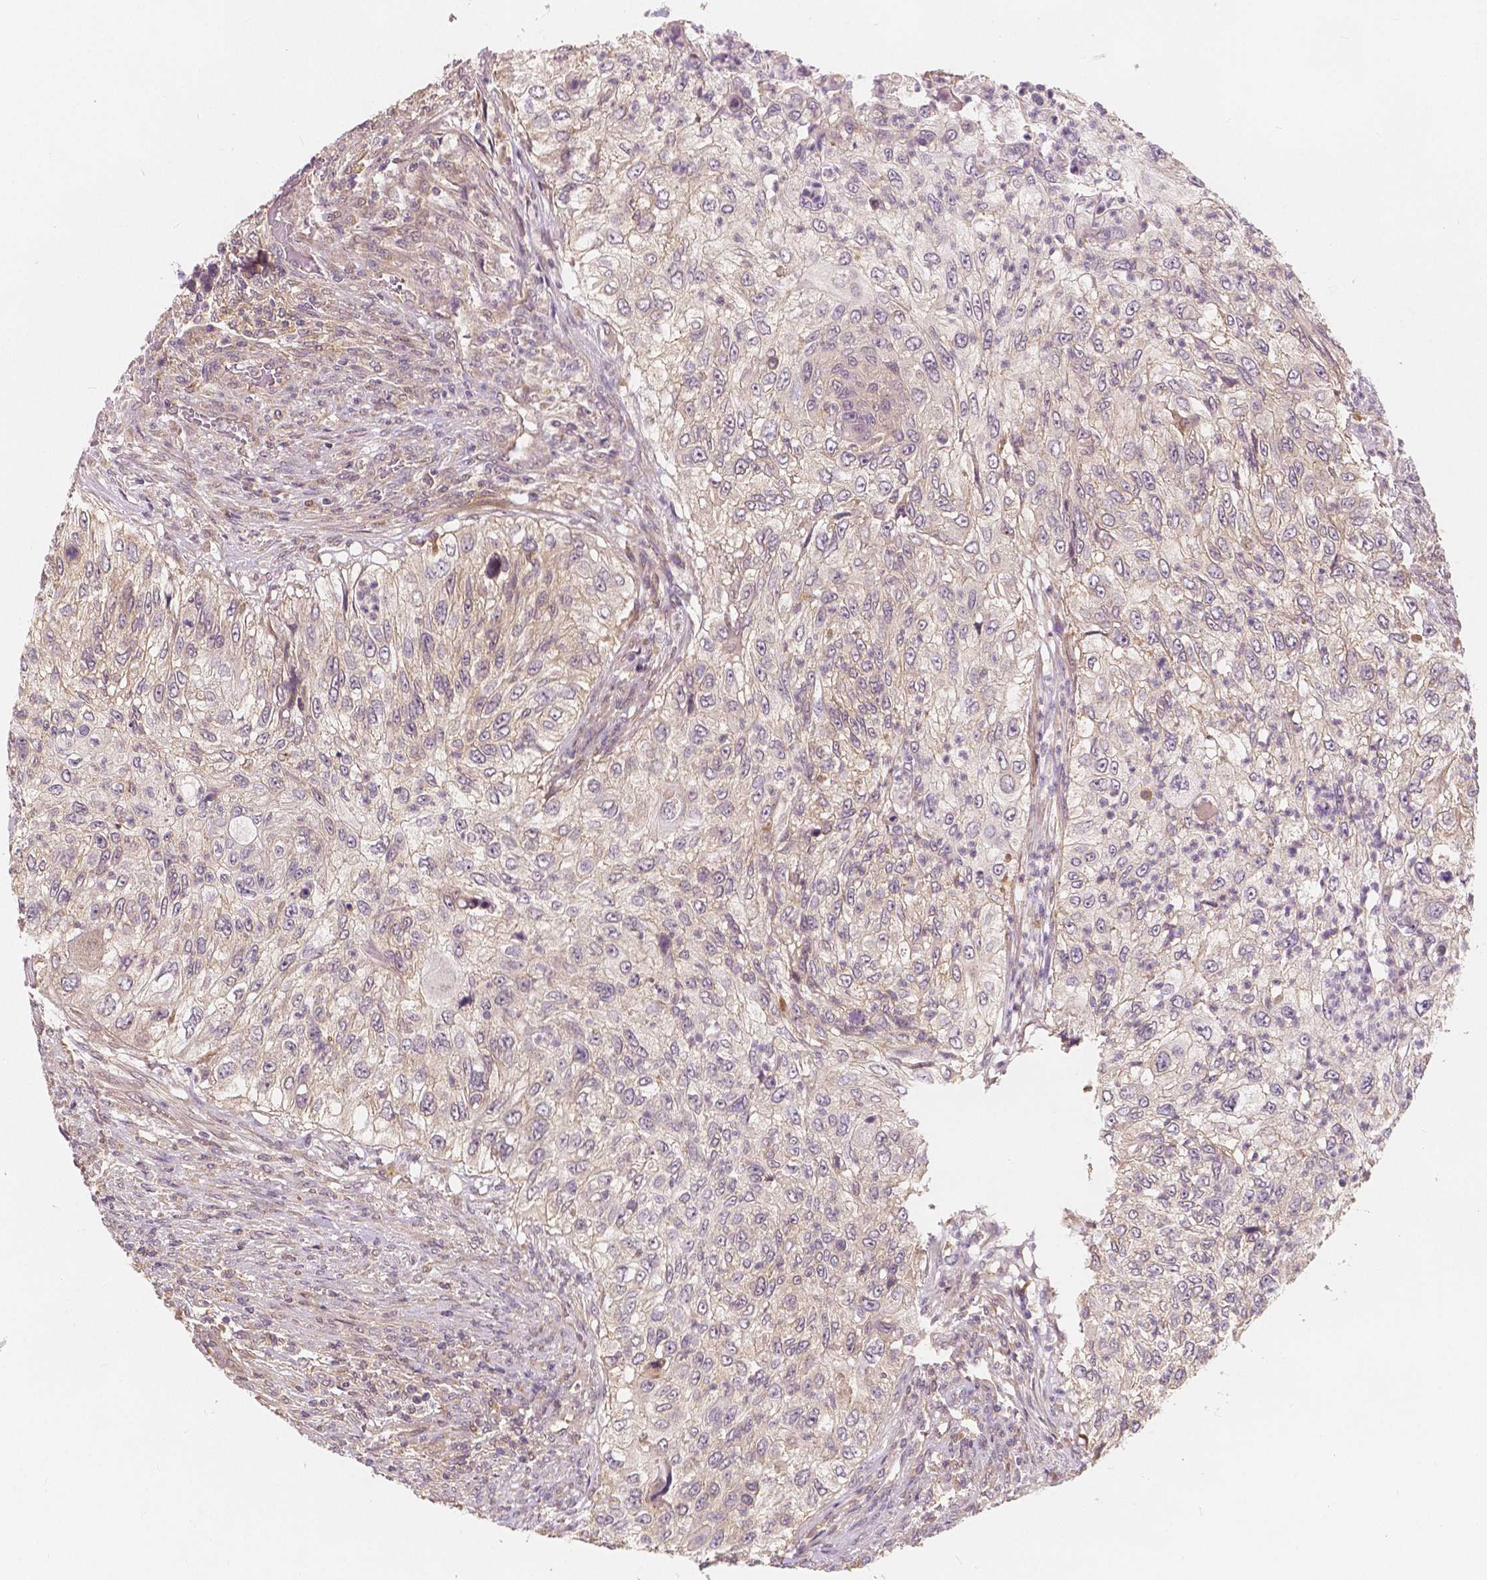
{"staining": {"intensity": "weak", "quantity": "<25%", "location": "cytoplasmic/membranous"}, "tissue": "urothelial cancer", "cell_type": "Tumor cells", "image_type": "cancer", "snomed": [{"axis": "morphology", "description": "Urothelial carcinoma, High grade"}, {"axis": "topography", "description": "Urinary bladder"}], "caption": "Immunohistochemistry of urothelial cancer displays no staining in tumor cells.", "gene": "SNX12", "patient": {"sex": "female", "age": 60}}